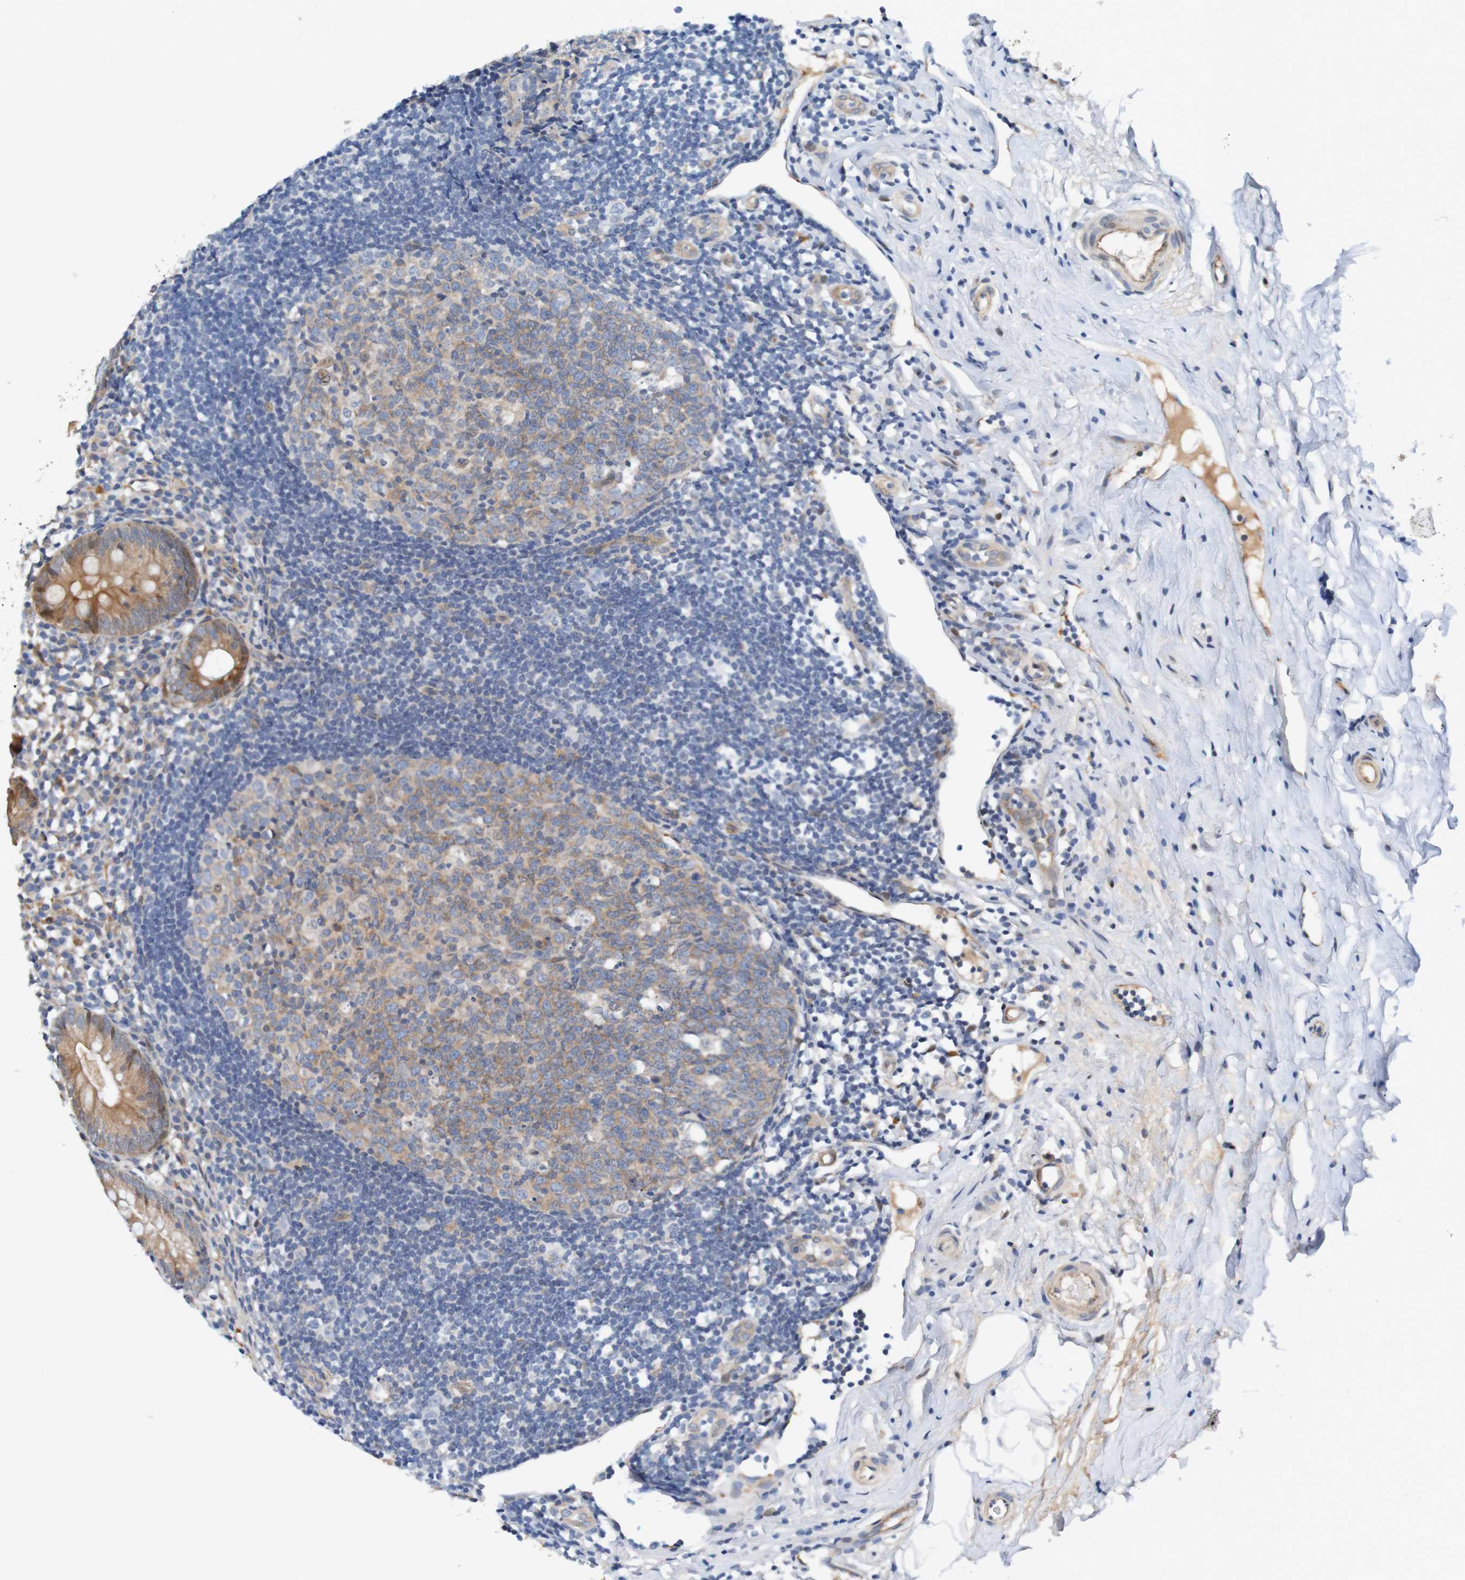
{"staining": {"intensity": "strong", "quantity": ">75%", "location": "cytoplasmic/membranous"}, "tissue": "appendix", "cell_type": "Glandular cells", "image_type": "normal", "snomed": [{"axis": "morphology", "description": "Normal tissue, NOS"}, {"axis": "topography", "description": "Appendix"}], "caption": "Strong cytoplasmic/membranous positivity for a protein is appreciated in approximately >75% of glandular cells of unremarkable appendix using immunohistochemistry (IHC).", "gene": "CPED1", "patient": {"sex": "female", "age": 20}}